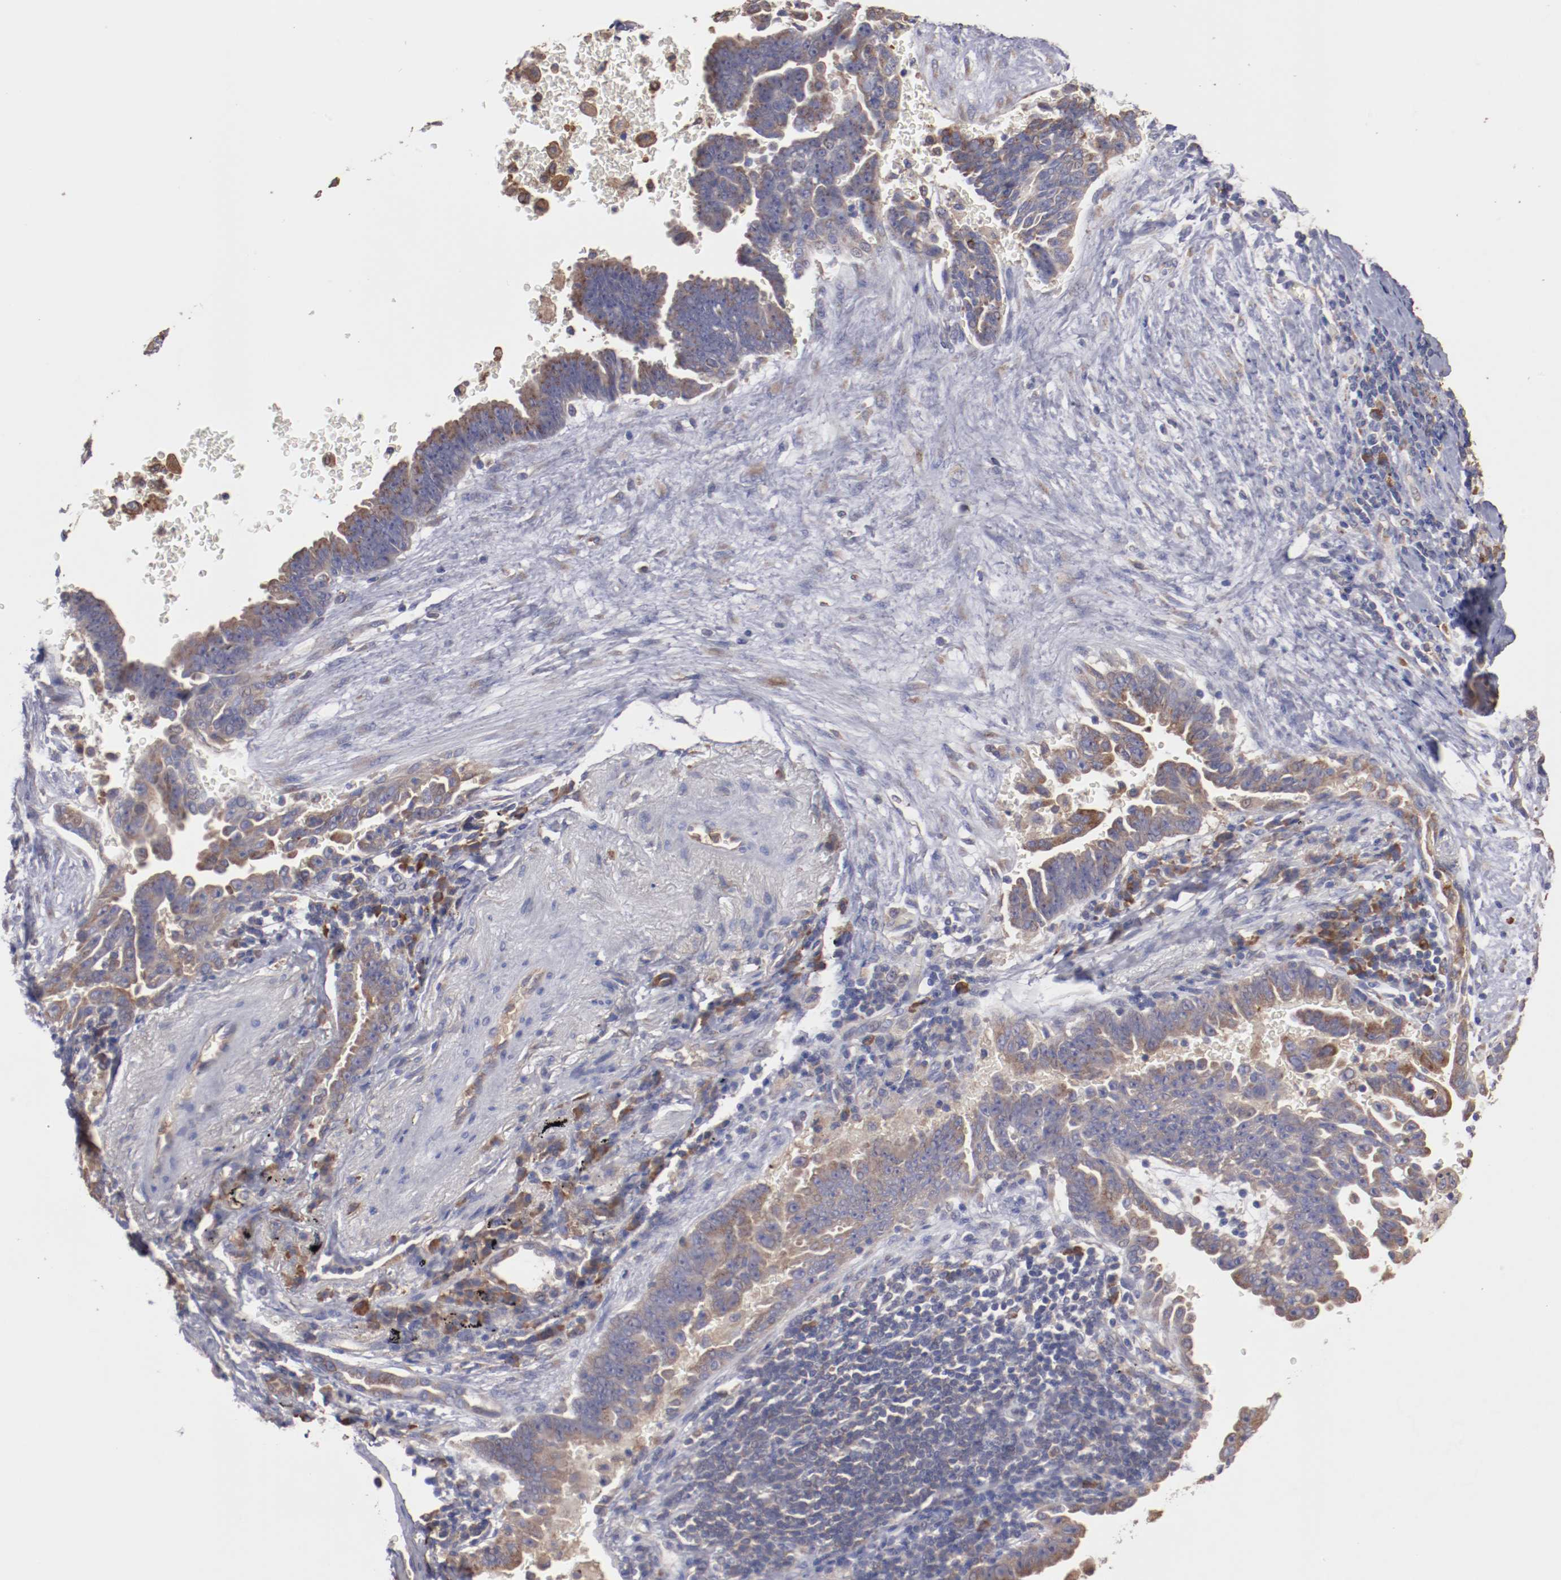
{"staining": {"intensity": "moderate", "quantity": "25%-75%", "location": "cytoplasmic/membranous"}, "tissue": "lung cancer", "cell_type": "Tumor cells", "image_type": "cancer", "snomed": [{"axis": "morphology", "description": "Adenocarcinoma, NOS"}, {"axis": "topography", "description": "Lung"}], "caption": "Moderate cytoplasmic/membranous positivity for a protein is seen in approximately 25%-75% of tumor cells of lung cancer using immunohistochemistry (IHC).", "gene": "NFKBIE", "patient": {"sex": "female", "age": 64}}